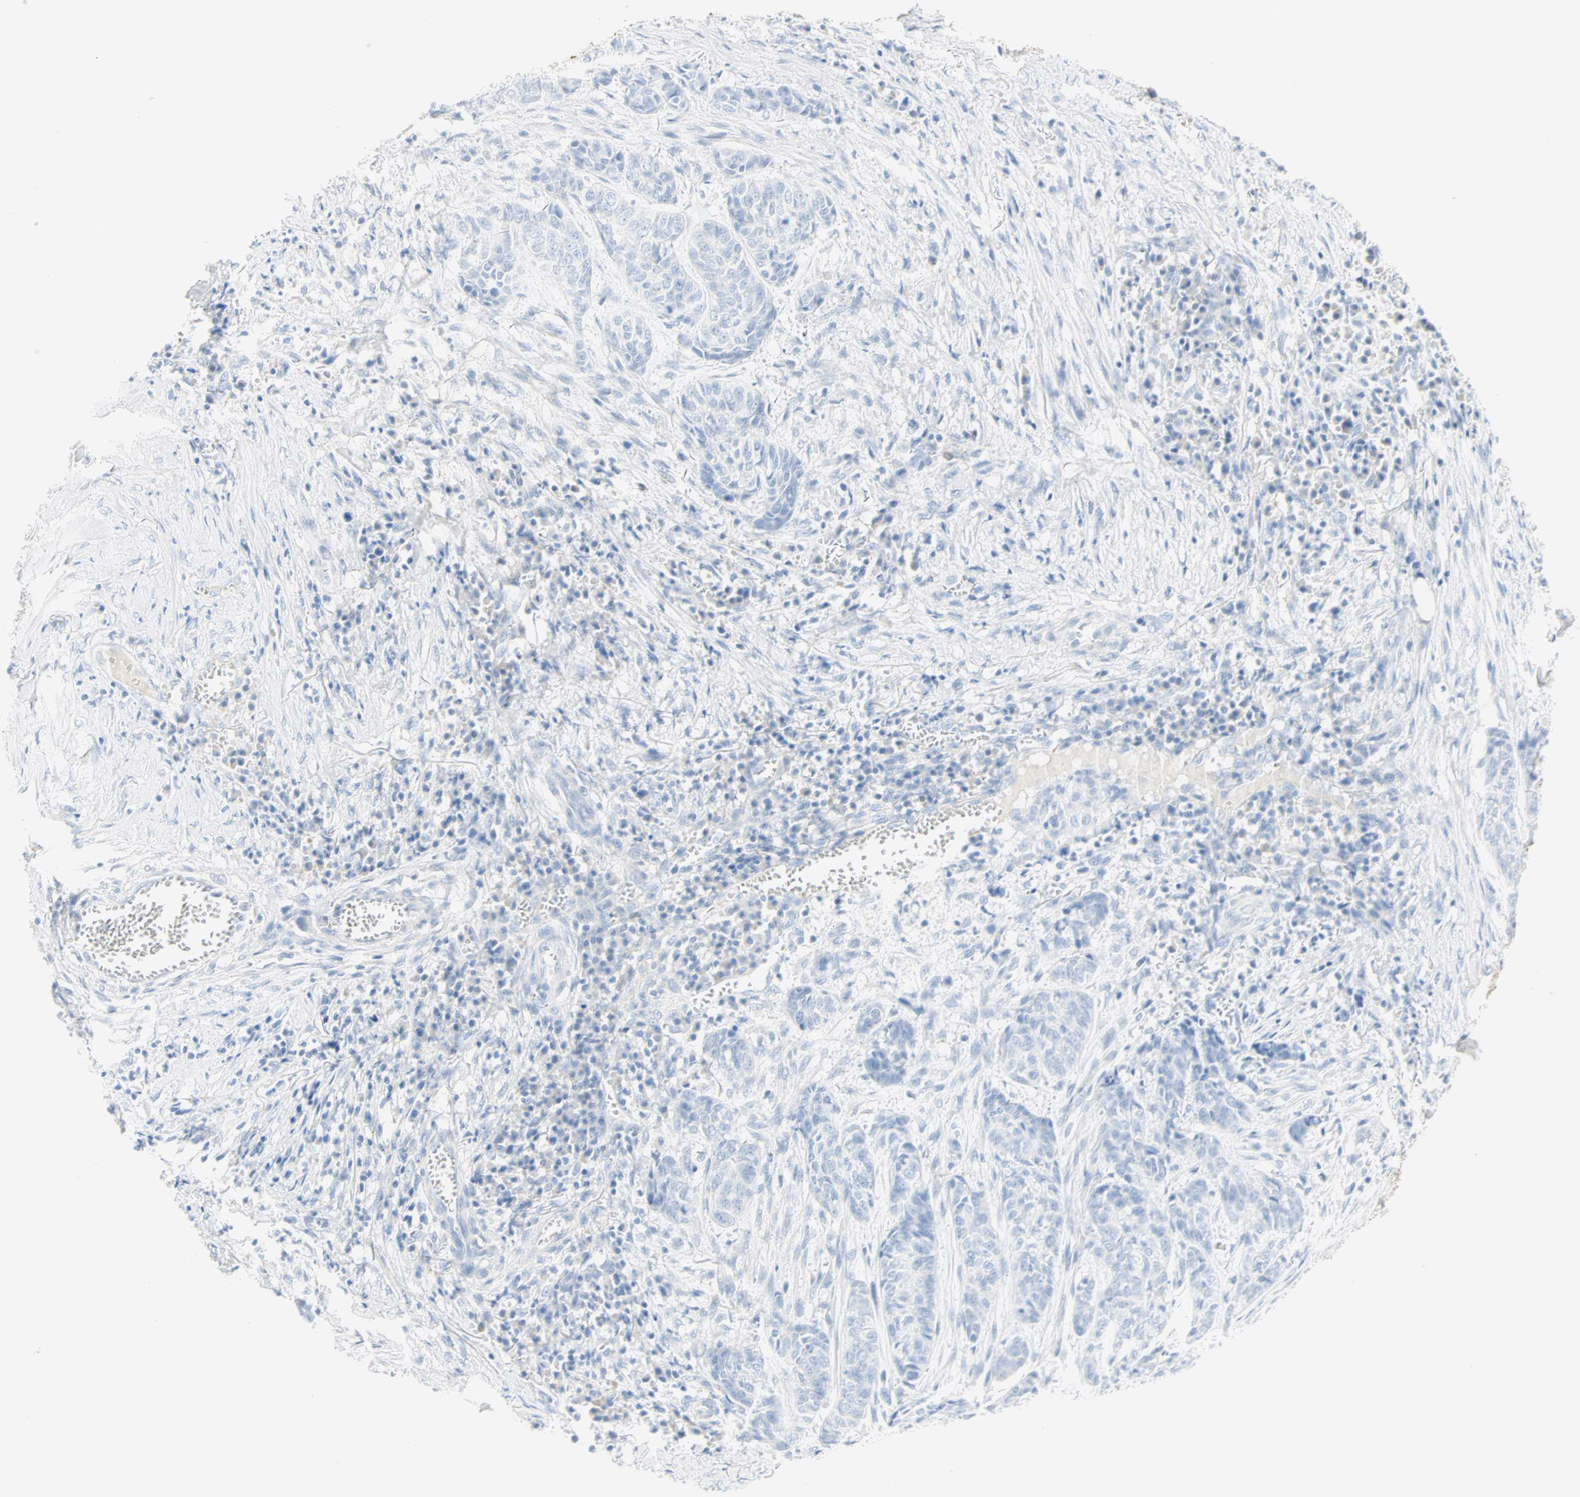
{"staining": {"intensity": "negative", "quantity": "none", "location": "none"}, "tissue": "skin cancer", "cell_type": "Tumor cells", "image_type": "cancer", "snomed": [{"axis": "morphology", "description": "Basal cell carcinoma"}, {"axis": "topography", "description": "Skin"}], "caption": "High power microscopy micrograph of an immunohistochemistry micrograph of skin cancer (basal cell carcinoma), revealing no significant positivity in tumor cells. The staining is performed using DAB brown chromogen with nuclei counter-stained in using hematoxylin.", "gene": "SELENBP1", "patient": {"sex": "female", "age": 64}}